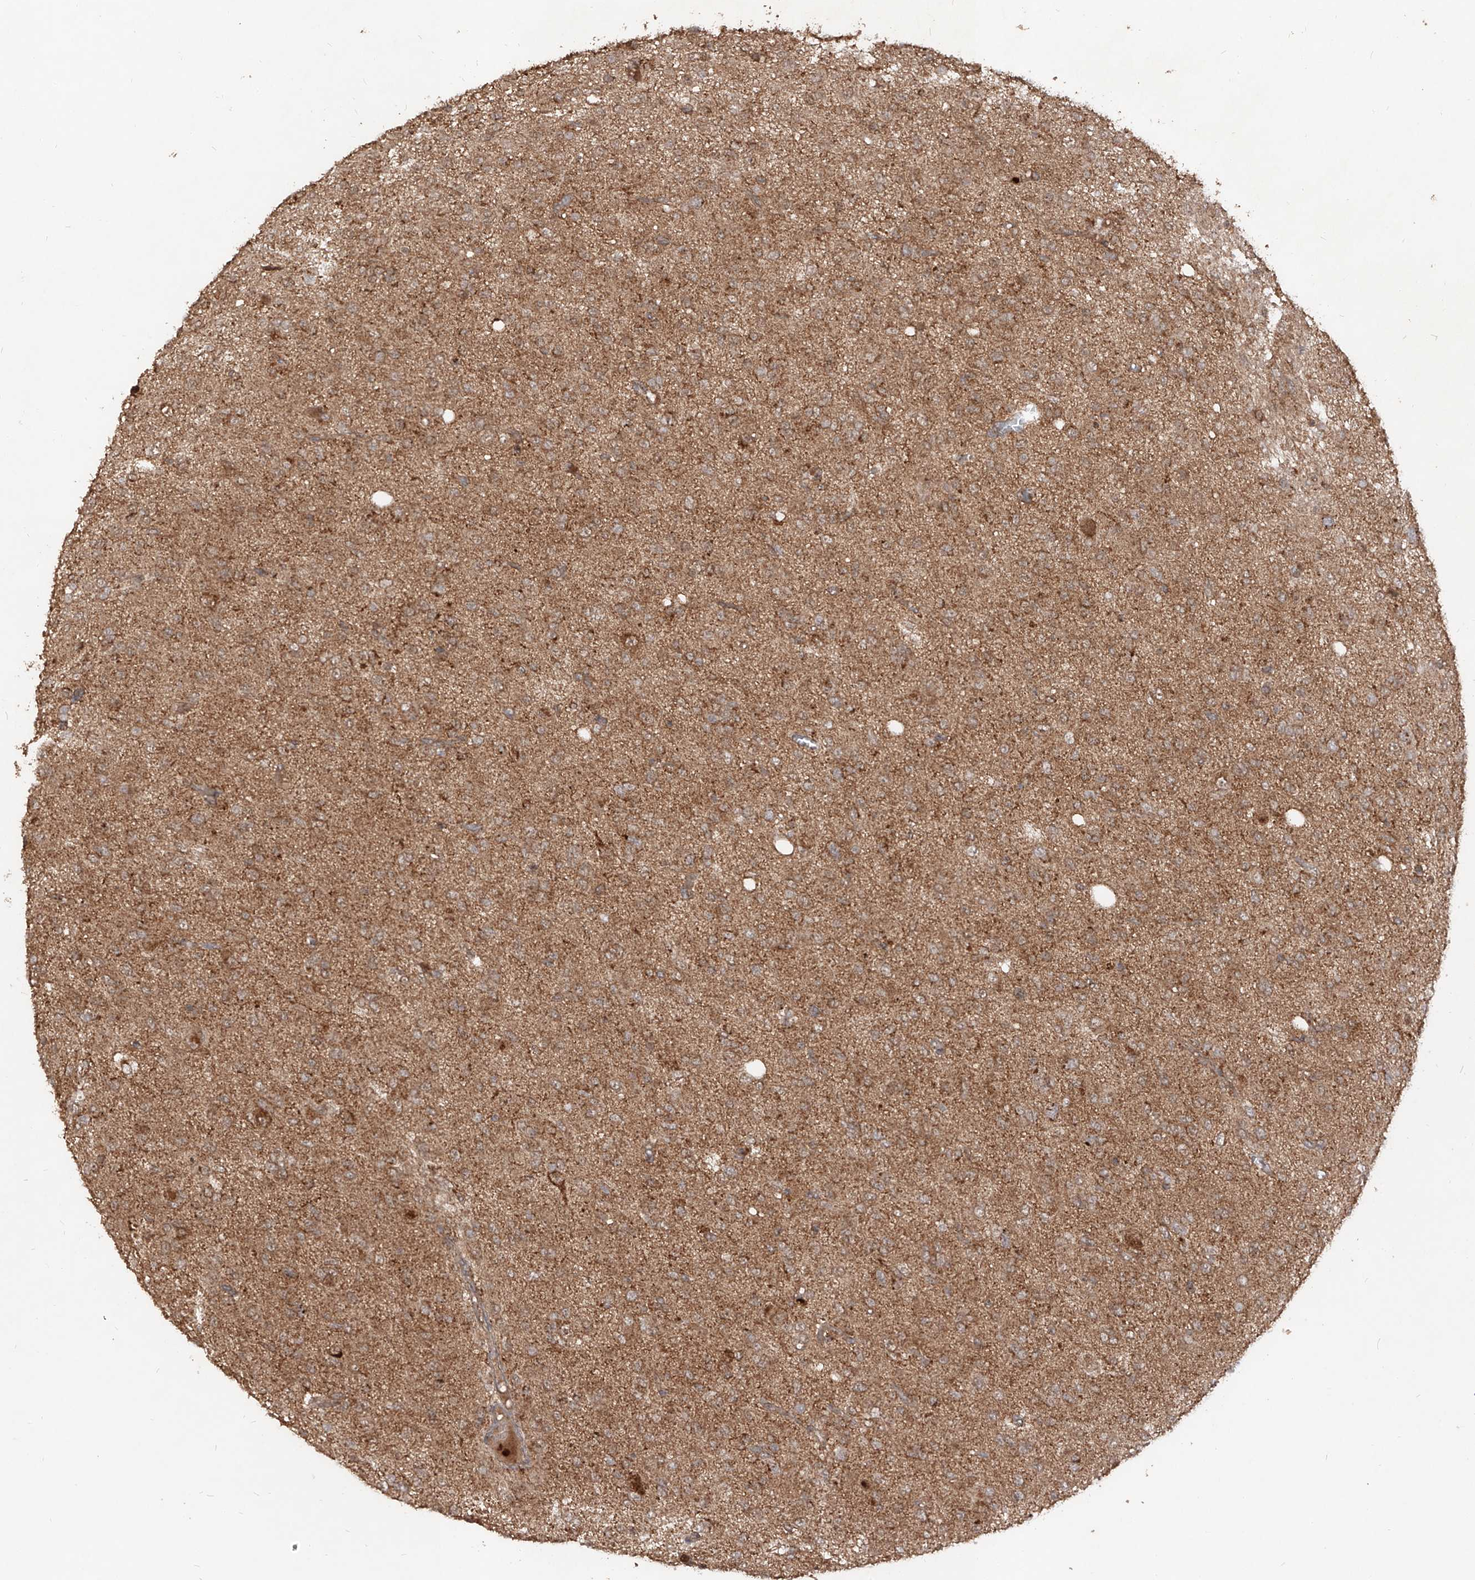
{"staining": {"intensity": "moderate", "quantity": ">75%", "location": "cytoplasmic/membranous"}, "tissue": "glioma", "cell_type": "Tumor cells", "image_type": "cancer", "snomed": [{"axis": "morphology", "description": "Glioma, malignant, High grade"}, {"axis": "topography", "description": "Brain"}], "caption": "Malignant high-grade glioma stained for a protein exhibits moderate cytoplasmic/membranous positivity in tumor cells.", "gene": "AIM2", "patient": {"sex": "female", "age": 59}}